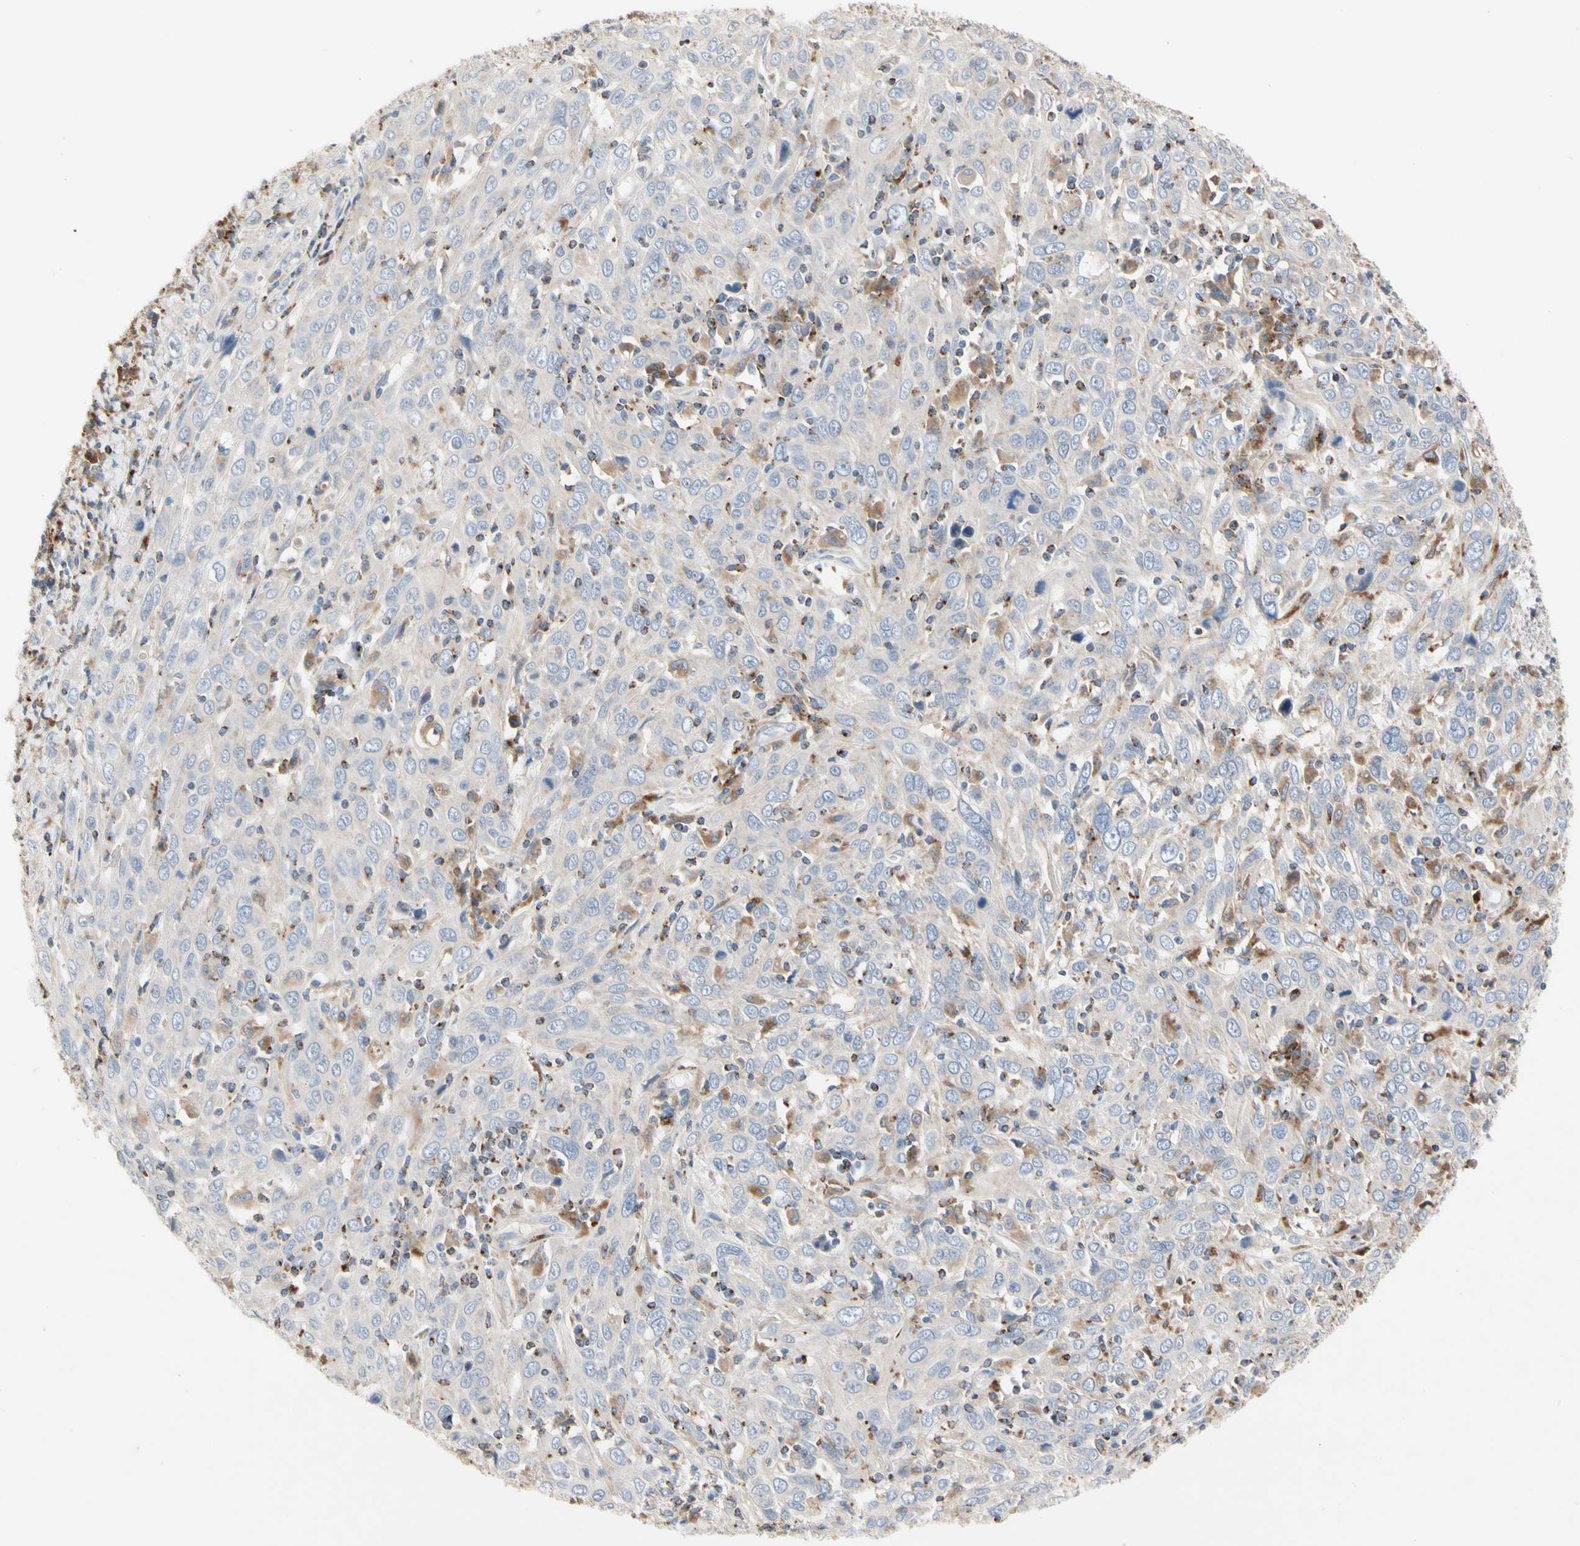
{"staining": {"intensity": "weak", "quantity": "25%-75%", "location": "cytoplasmic/membranous"}, "tissue": "cervical cancer", "cell_type": "Tumor cells", "image_type": "cancer", "snomed": [{"axis": "morphology", "description": "Squamous cell carcinoma, NOS"}, {"axis": "topography", "description": "Cervix"}], "caption": "Cervical cancer stained with a brown dye exhibits weak cytoplasmic/membranous positive positivity in about 25%-75% of tumor cells.", "gene": "ADA2", "patient": {"sex": "female", "age": 46}}